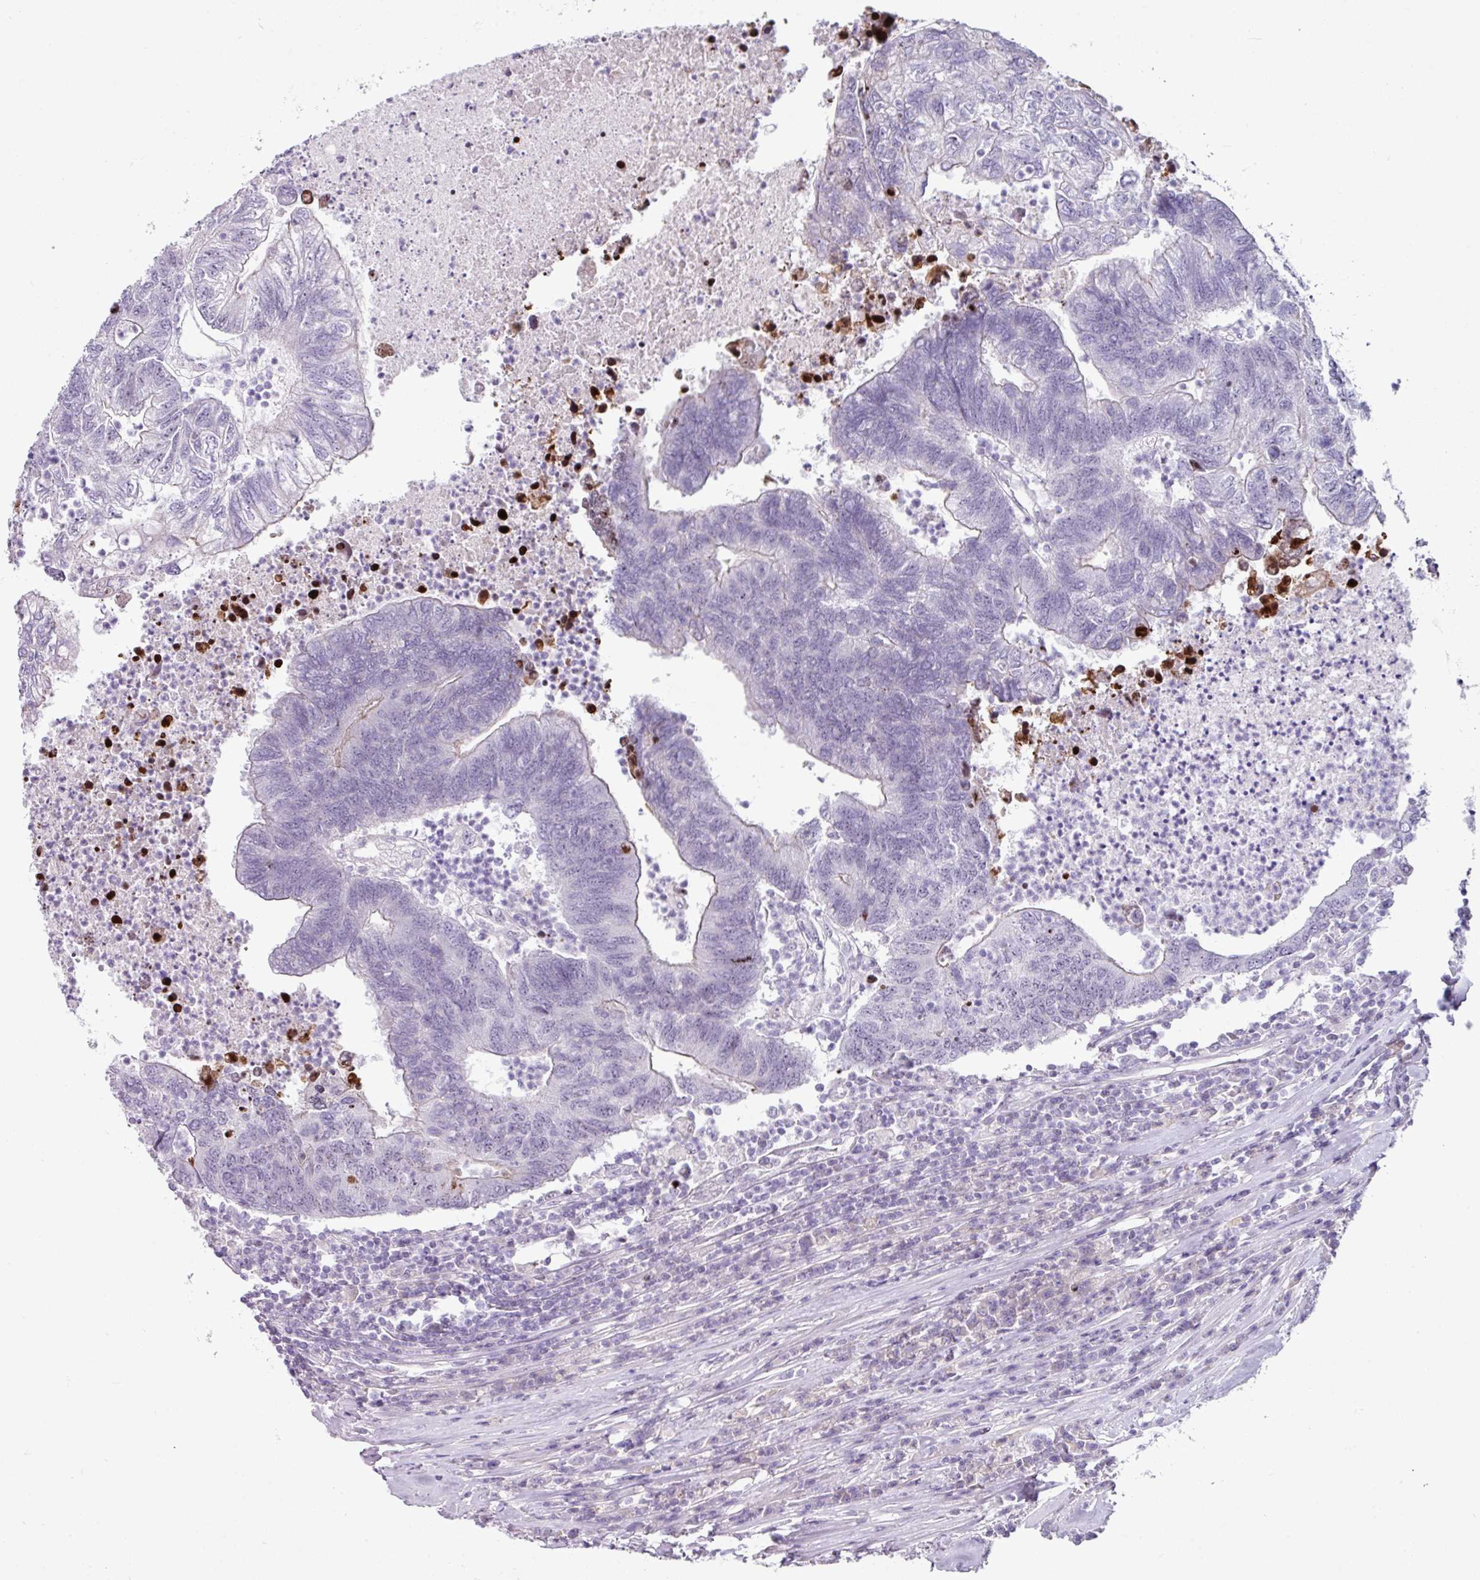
{"staining": {"intensity": "weak", "quantity": "<25%", "location": "nuclear"}, "tissue": "colorectal cancer", "cell_type": "Tumor cells", "image_type": "cancer", "snomed": [{"axis": "morphology", "description": "Adenocarcinoma, NOS"}, {"axis": "topography", "description": "Colon"}], "caption": "Immunohistochemical staining of human colorectal cancer reveals no significant positivity in tumor cells.", "gene": "TRA2A", "patient": {"sex": "female", "age": 48}}